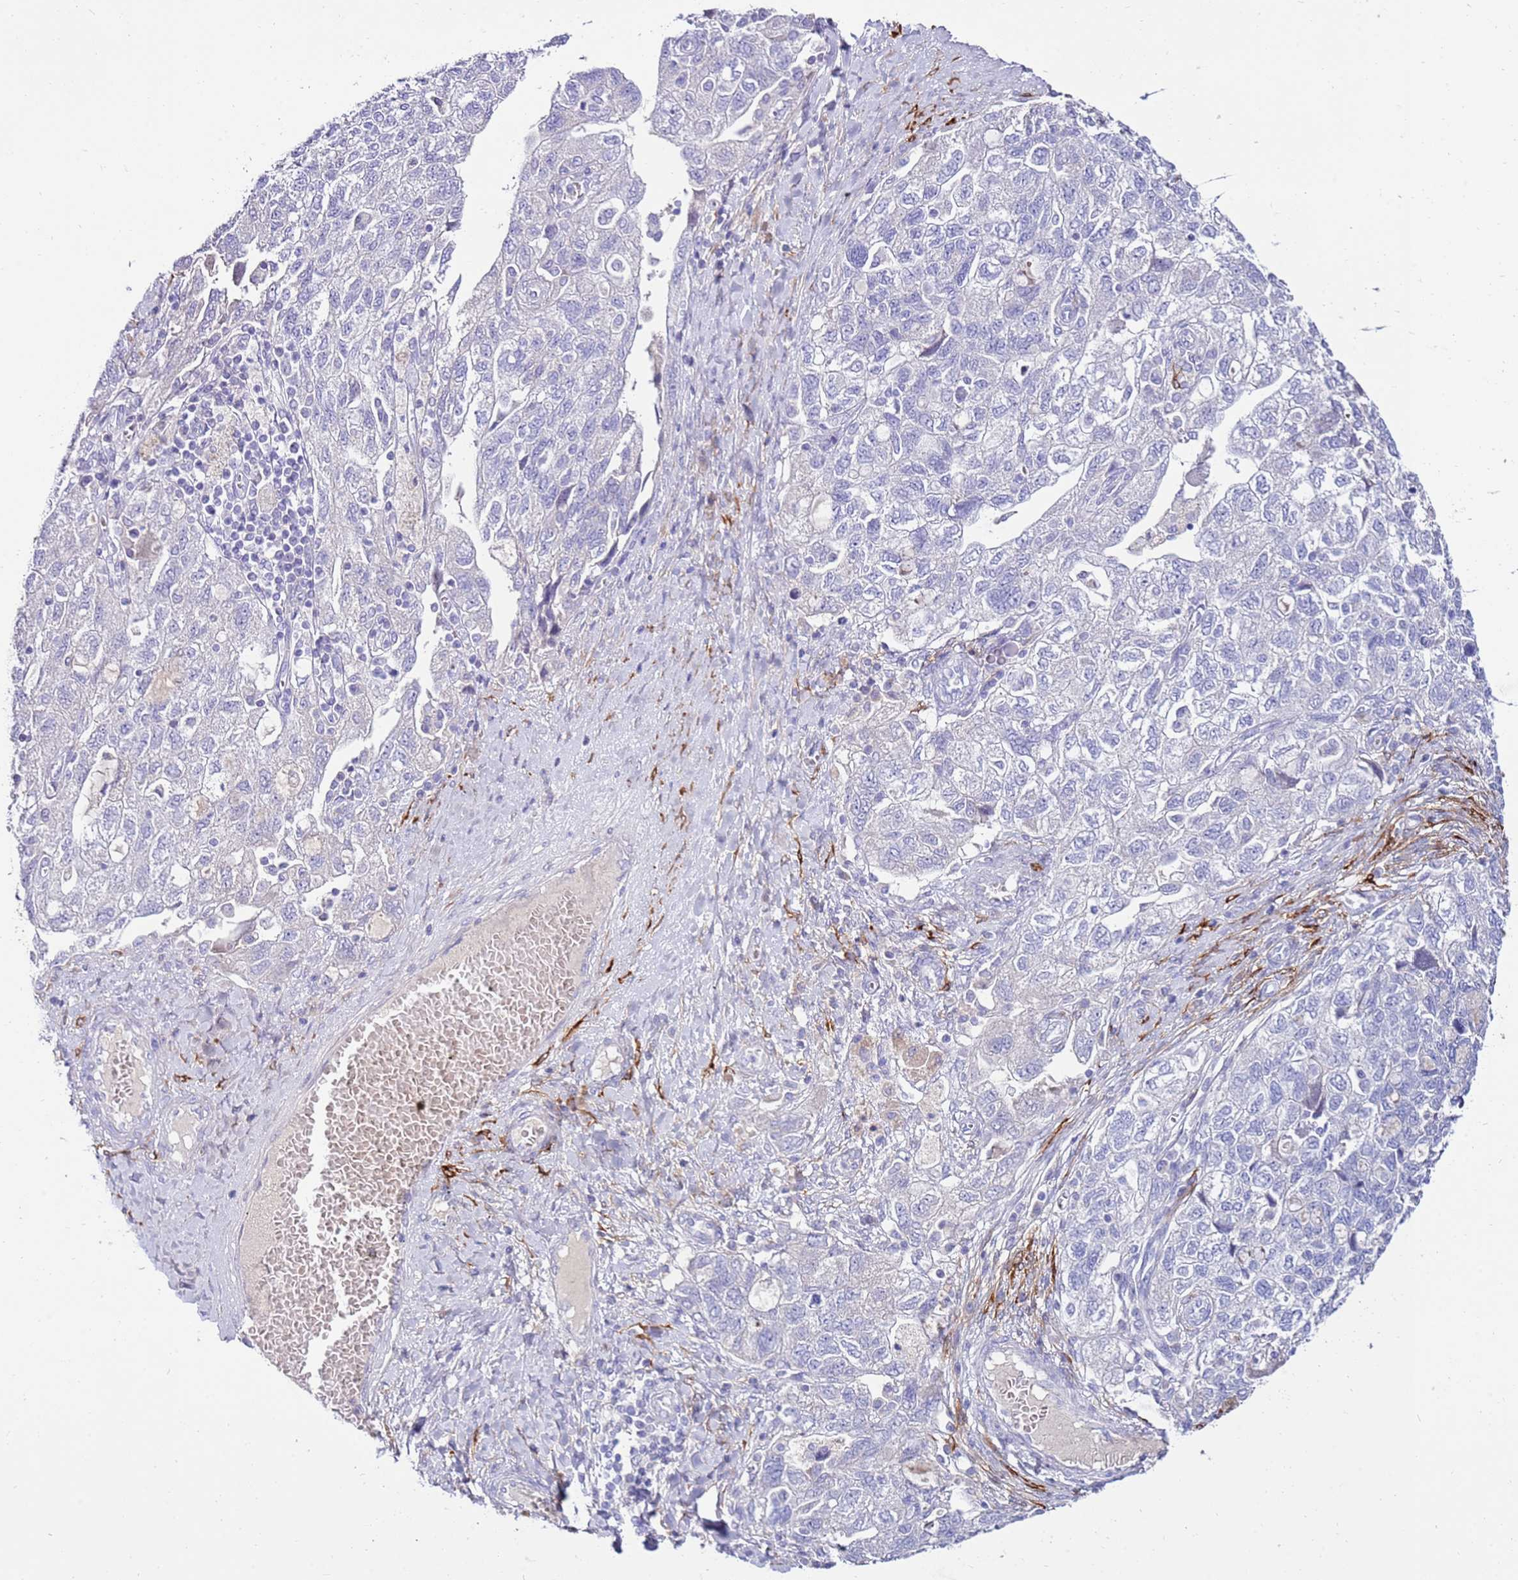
{"staining": {"intensity": "negative", "quantity": "none", "location": "none"}, "tissue": "ovarian cancer", "cell_type": "Tumor cells", "image_type": "cancer", "snomed": [{"axis": "morphology", "description": "Carcinoma, NOS"}, {"axis": "morphology", "description": "Cystadenocarcinoma, serous, NOS"}, {"axis": "topography", "description": "Ovary"}], "caption": "Tumor cells show no significant expression in ovarian cancer (serous cystadenocarcinoma).", "gene": "EVPLL", "patient": {"sex": "female", "age": 69}}